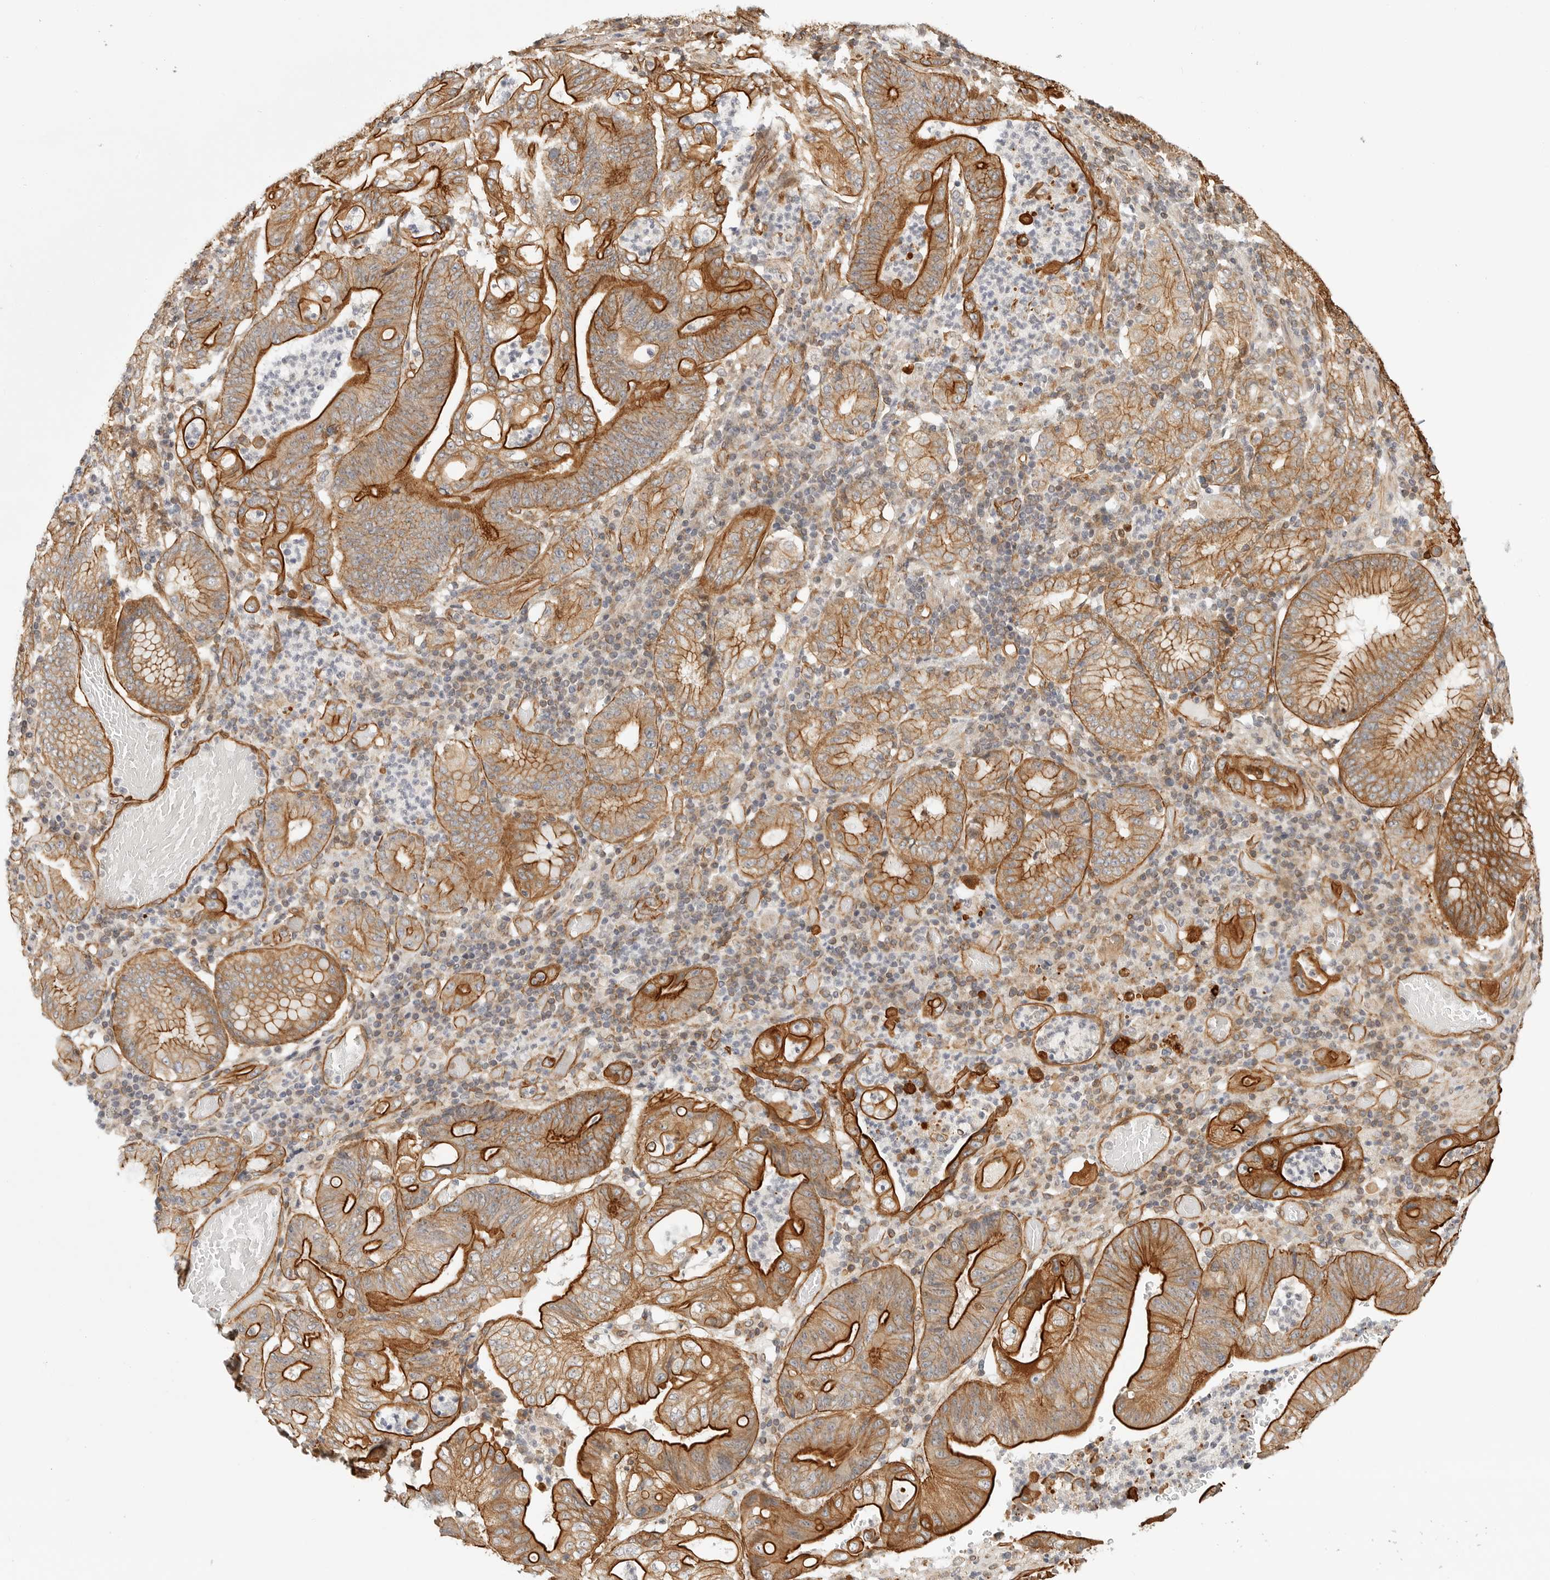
{"staining": {"intensity": "strong", "quantity": ">75%", "location": "cytoplasmic/membranous"}, "tissue": "stomach cancer", "cell_type": "Tumor cells", "image_type": "cancer", "snomed": [{"axis": "morphology", "description": "Adenocarcinoma, NOS"}, {"axis": "topography", "description": "Stomach"}], "caption": "This is an image of immunohistochemistry staining of stomach adenocarcinoma, which shows strong staining in the cytoplasmic/membranous of tumor cells.", "gene": "ATOH7", "patient": {"sex": "female", "age": 73}}